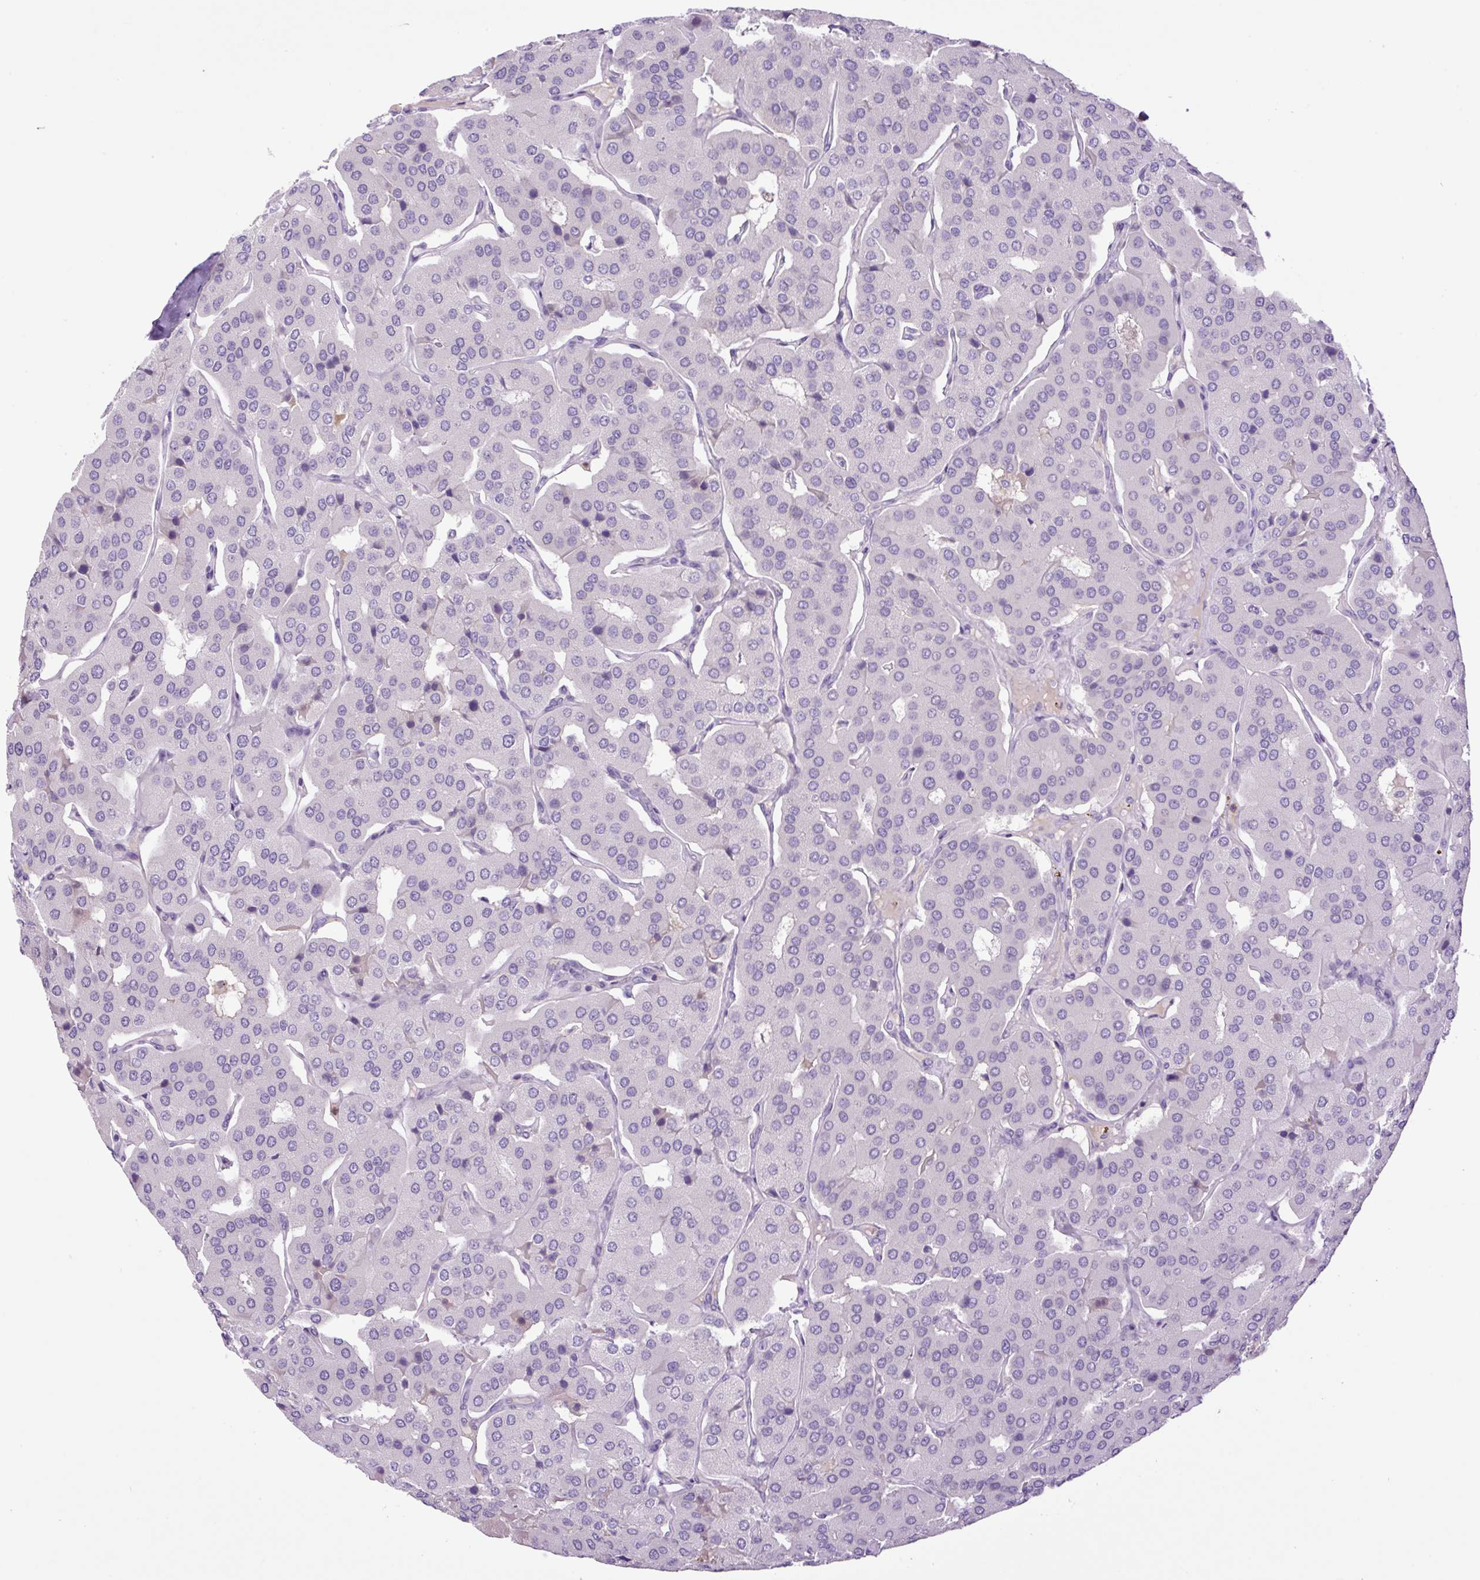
{"staining": {"intensity": "negative", "quantity": "none", "location": "none"}, "tissue": "parathyroid gland", "cell_type": "Glandular cells", "image_type": "normal", "snomed": [{"axis": "morphology", "description": "Normal tissue, NOS"}, {"axis": "morphology", "description": "Adenoma, NOS"}, {"axis": "topography", "description": "Parathyroid gland"}], "caption": "DAB (3,3'-diaminobenzidine) immunohistochemical staining of unremarkable parathyroid gland displays no significant positivity in glandular cells.", "gene": "MFSD3", "patient": {"sex": "female", "age": 86}}